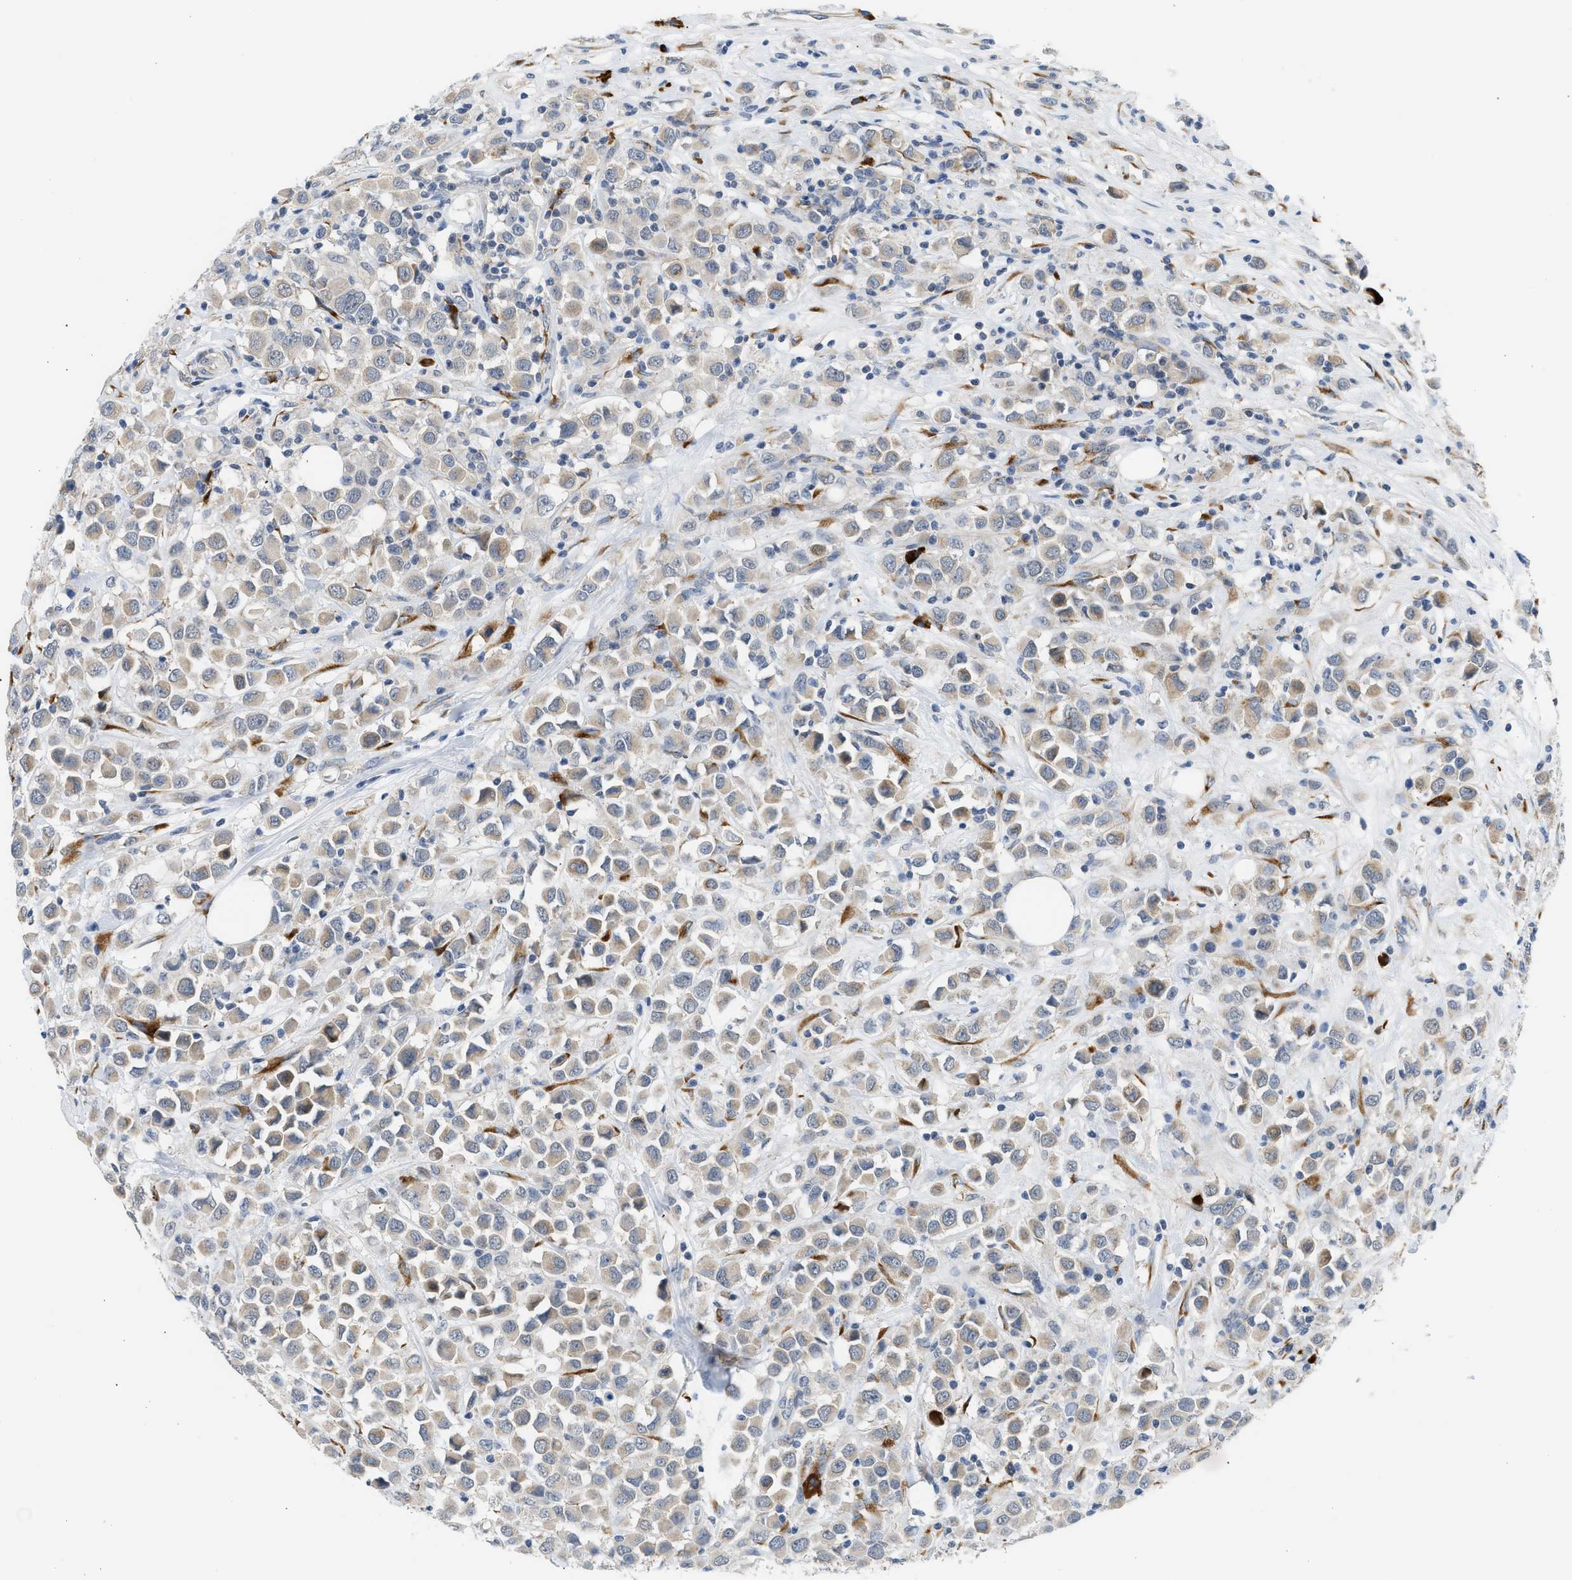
{"staining": {"intensity": "weak", "quantity": "25%-75%", "location": "cytoplasmic/membranous"}, "tissue": "breast cancer", "cell_type": "Tumor cells", "image_type": "cancer", "snomed": [{"axis": "morphology", "description": "Duct carcinoma"}, {"axis": "topography", "description": "Breast"}], "caption": "This is an image of IHC staining of breast invasive ductal carcinoma, which shows weak expression in the cytoplasmic/membranous of tumor cells.", "gene": "KCNC2", "patient": {"sex": "female", "age": 61}}